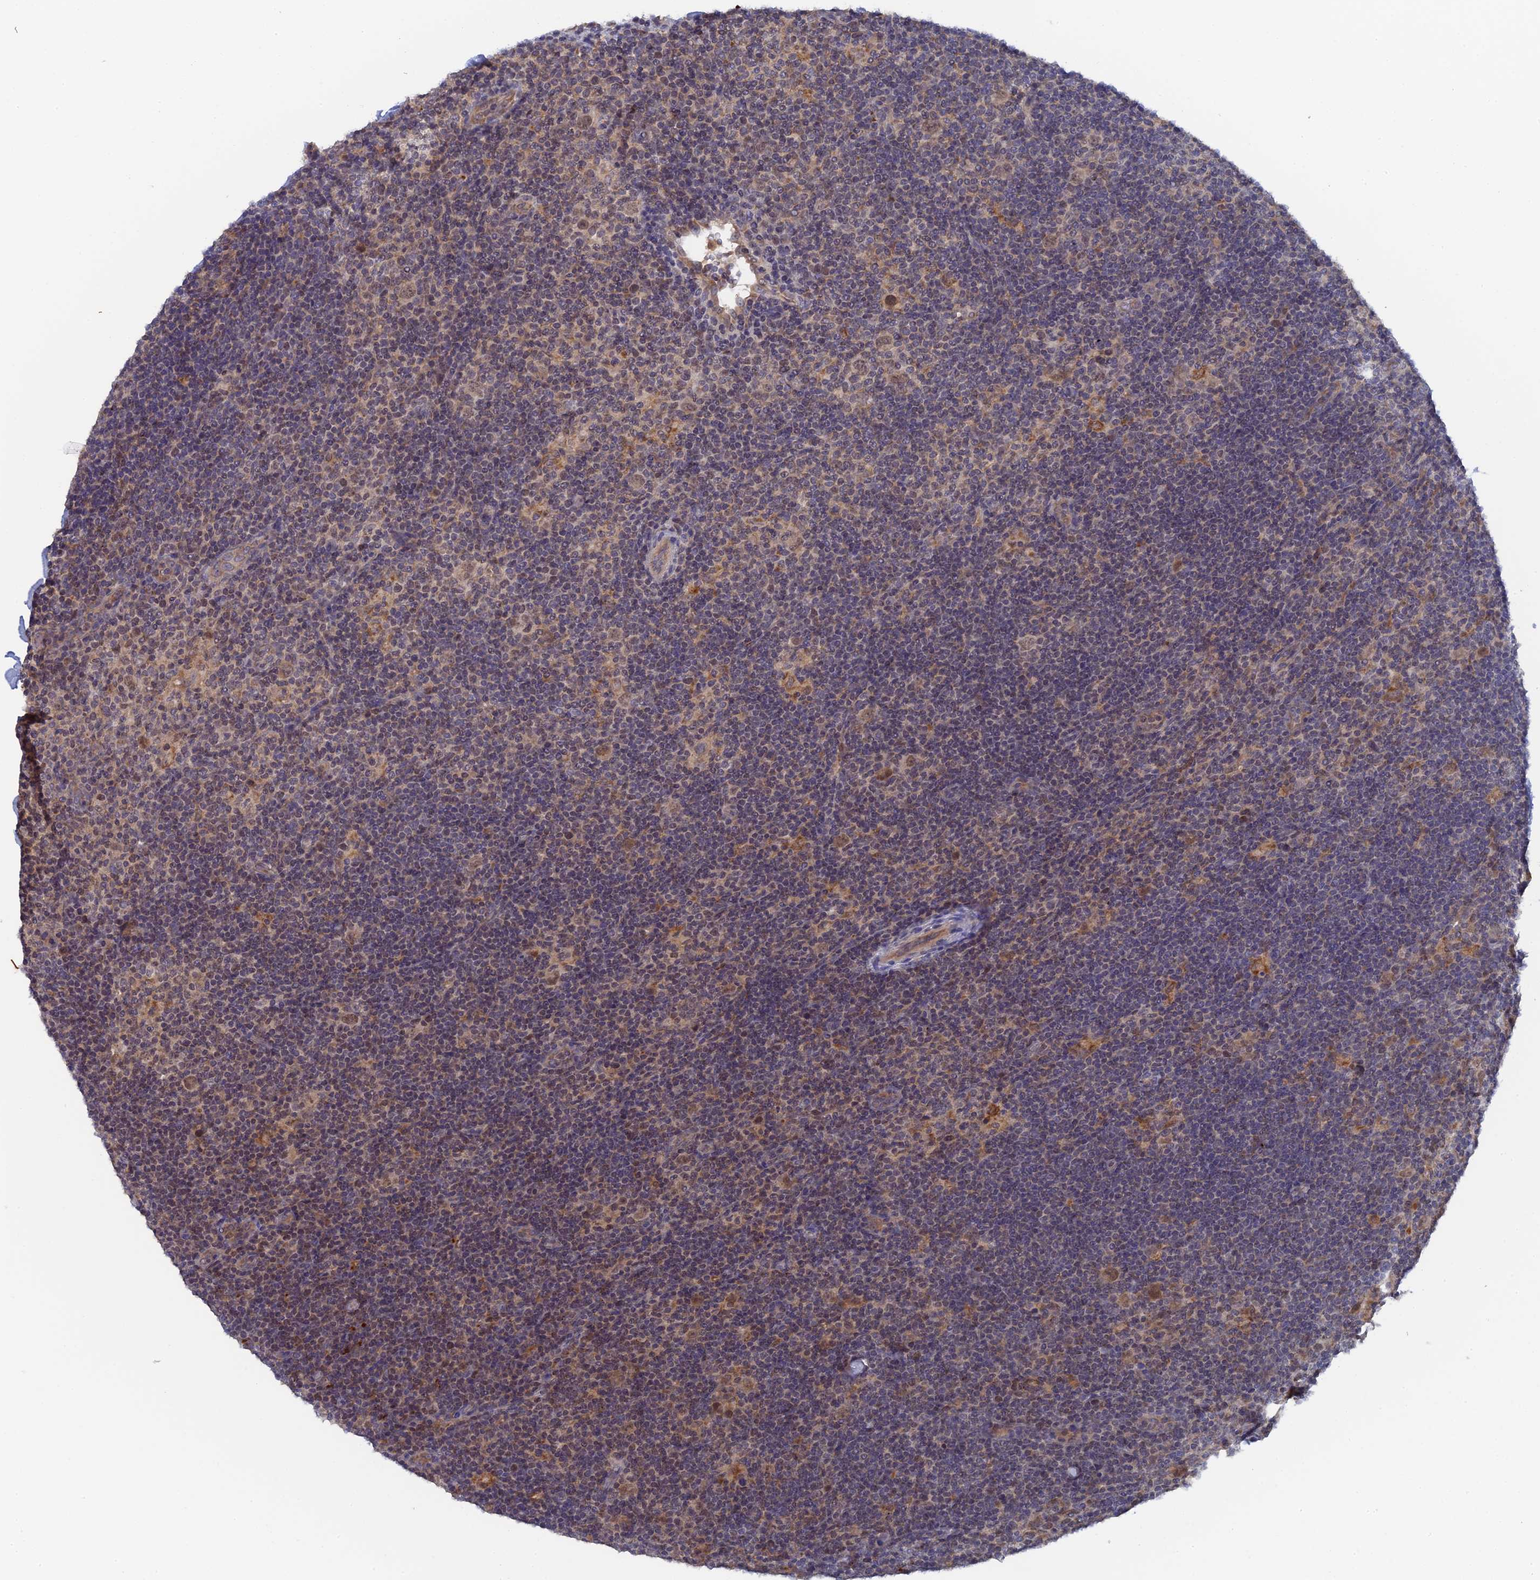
{"staining": {"intensity": "moderate", "quantity": ">75%", "location": "cytoplasmic/membranous,nuclear"}, "tissue": "lymphoma", "cell_type": "Tumor cells", "image_type": "cancer", "snomed": [{"axis": "morphology", "description": "Hodgkin's disease, NOS"}, {"axis": "topography", "description": "Lymph node"}], "caption": "Human Hodgkin's disease stained for a protein (brown) demonstrates moderate cytoplasmic/membranous and nuclear positive staining in approximately >75% of tumor cells.", "gene": "MIGA2", "patient": {"sex": "female", "age": 57}}